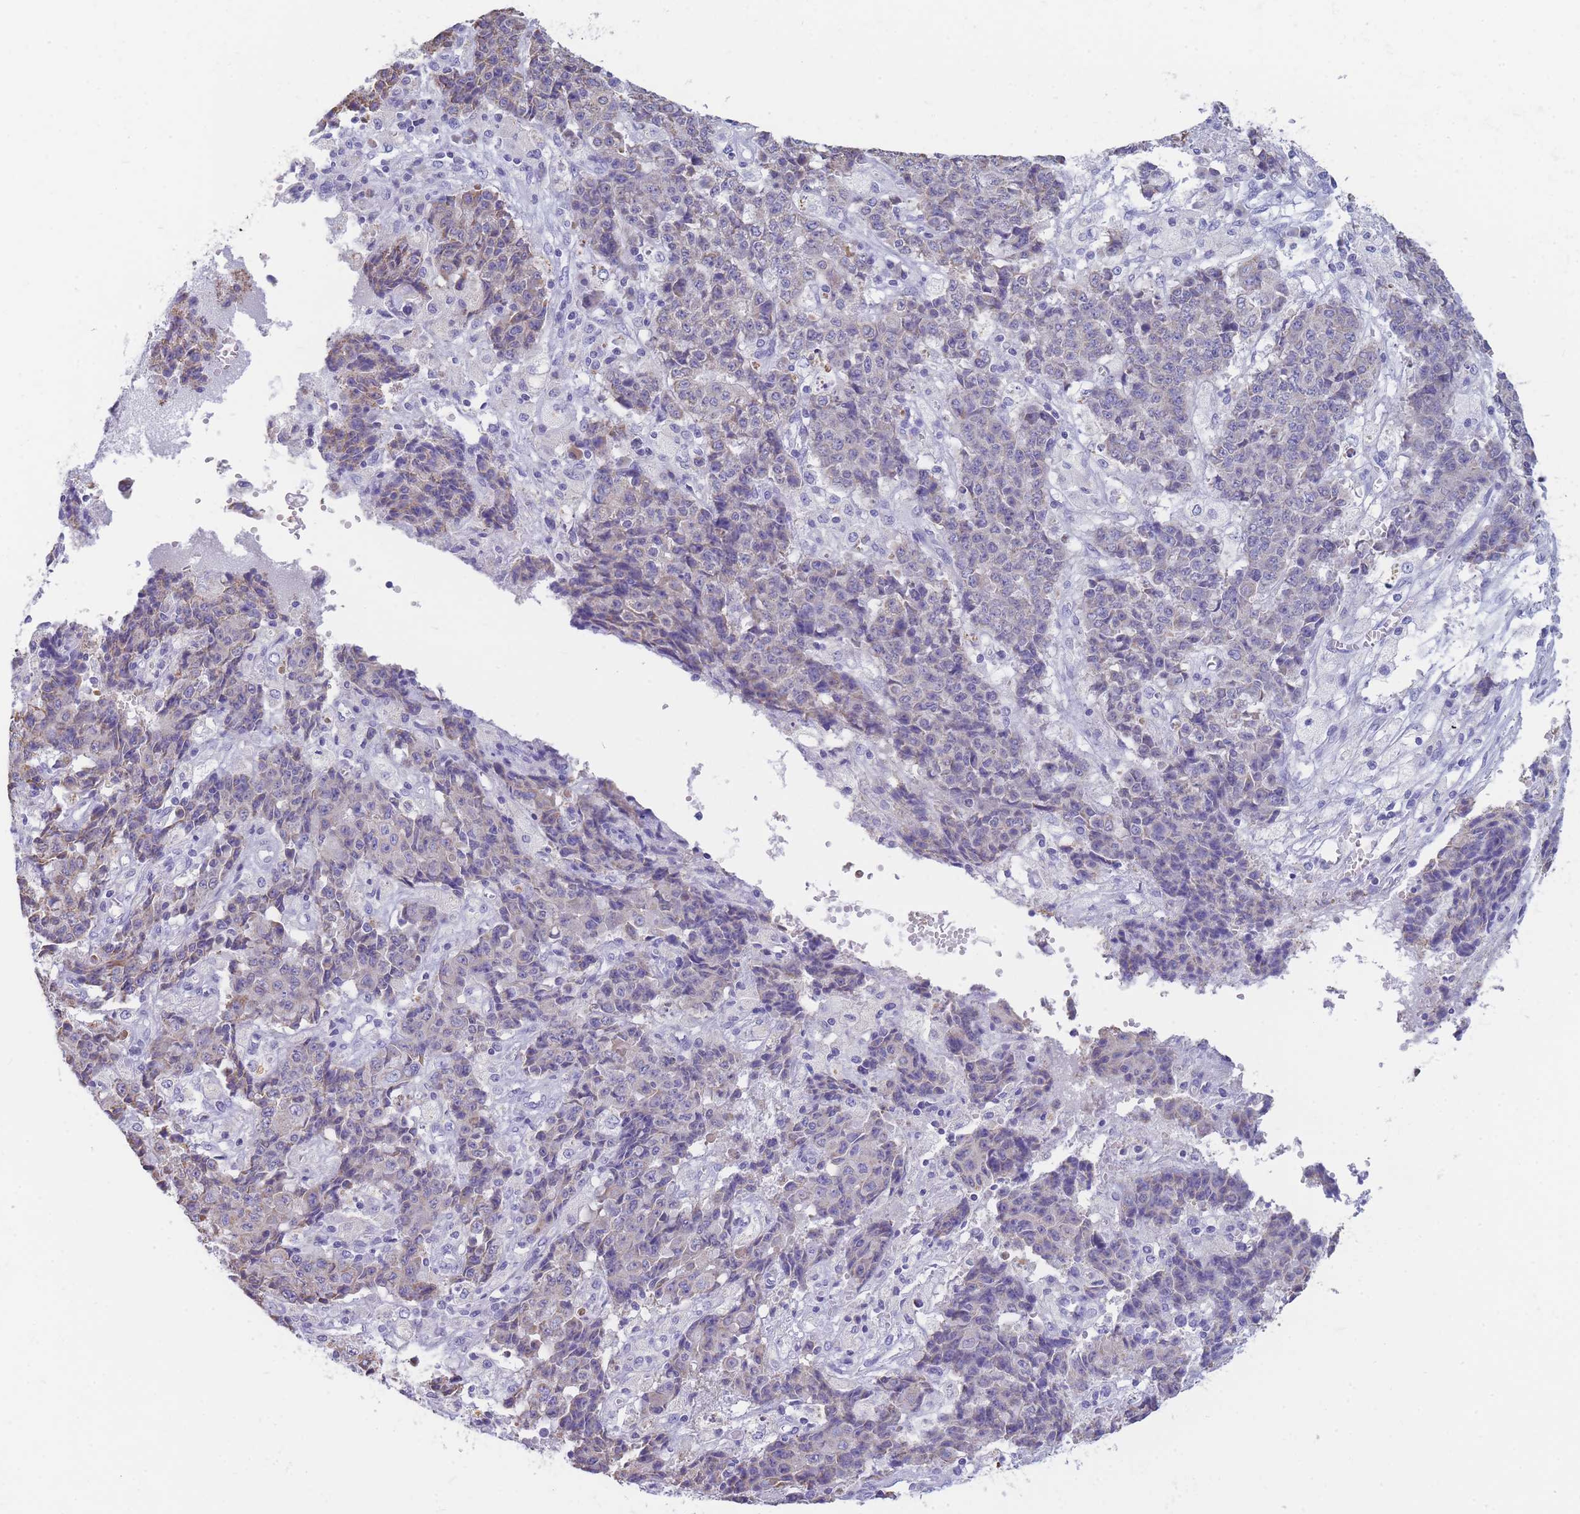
{"staining": {"intensity": "weak", "quantity": "<25%", "location": "cytoplasmic/membranous"}, "tissue": "ovarian cancer", "cell_type": "Tumor cells", "image_type": "cancer", "snomed": [{"axis": "morphology", "description": "Carcinoma, endometroid"}, {"axis": "topography", "description": "Ovary"}], "caption": "Tumor cells show no significant protein expression in ovarian endometroid carcinoma.", "gene": "DHRS11", "patient": {"sex": "female", "age": 42}}